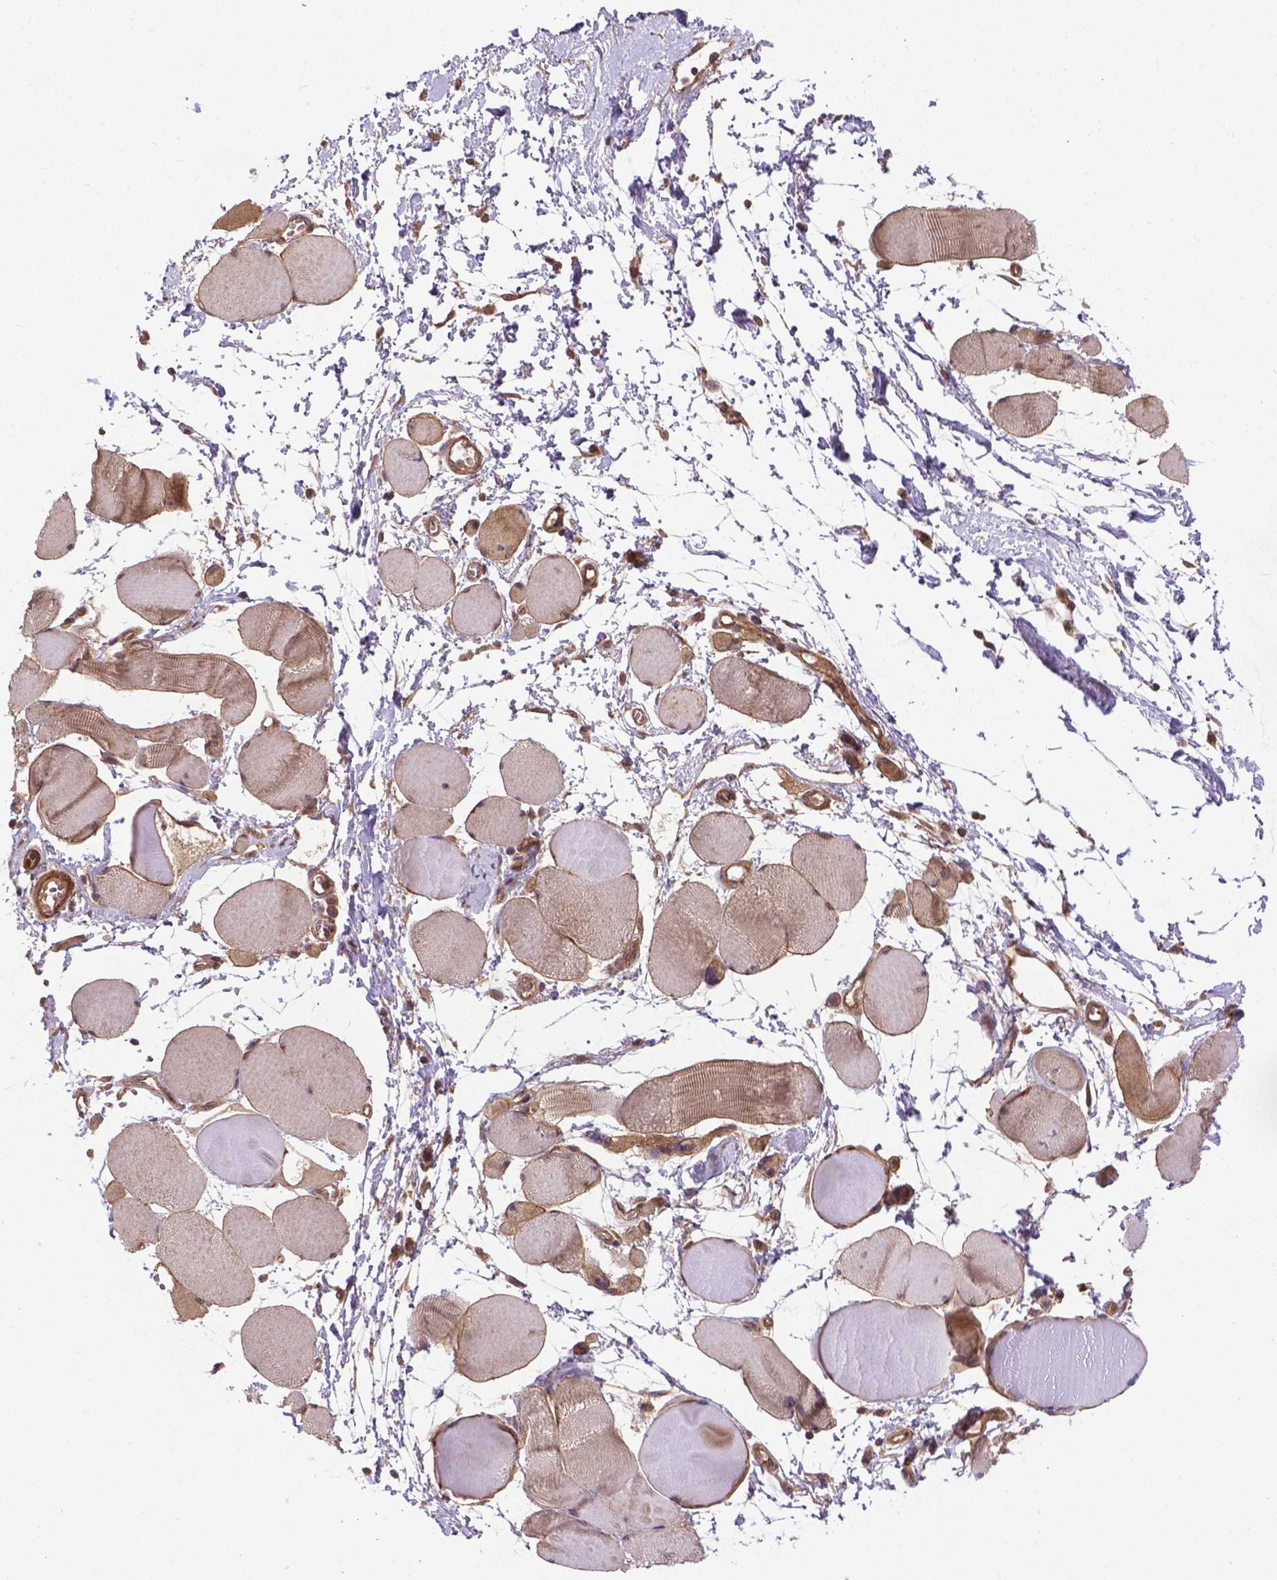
{"staining": {"intensity": "moderate", "quantity": ">75%", "location": "cytoplasmic/membranous,nuclear"}, "tissue": "skeletal muscle", "cell_type": "Myocytes", "image_type": "normal", "snomed": [{"axis": "morphology", "description": "Normal tissue, NOS"}, {"axis": "topography", "description": "Skeletal muscle"}], "caption": "Immunohistochemical staining of normal human skeletal muscle displays >75% levels of moderate cytoplasmic/membranous,nuclear protein expression in about >75% of myocytes. The protein of interest is stained brown, and the nuclei are stained in blue (DAB (3,3'-diaminobenzidine) IHC with brightfield microscopy, high magnification).", "gene": "ZNF616", "patient": {"sex": "female", "age": 75}}